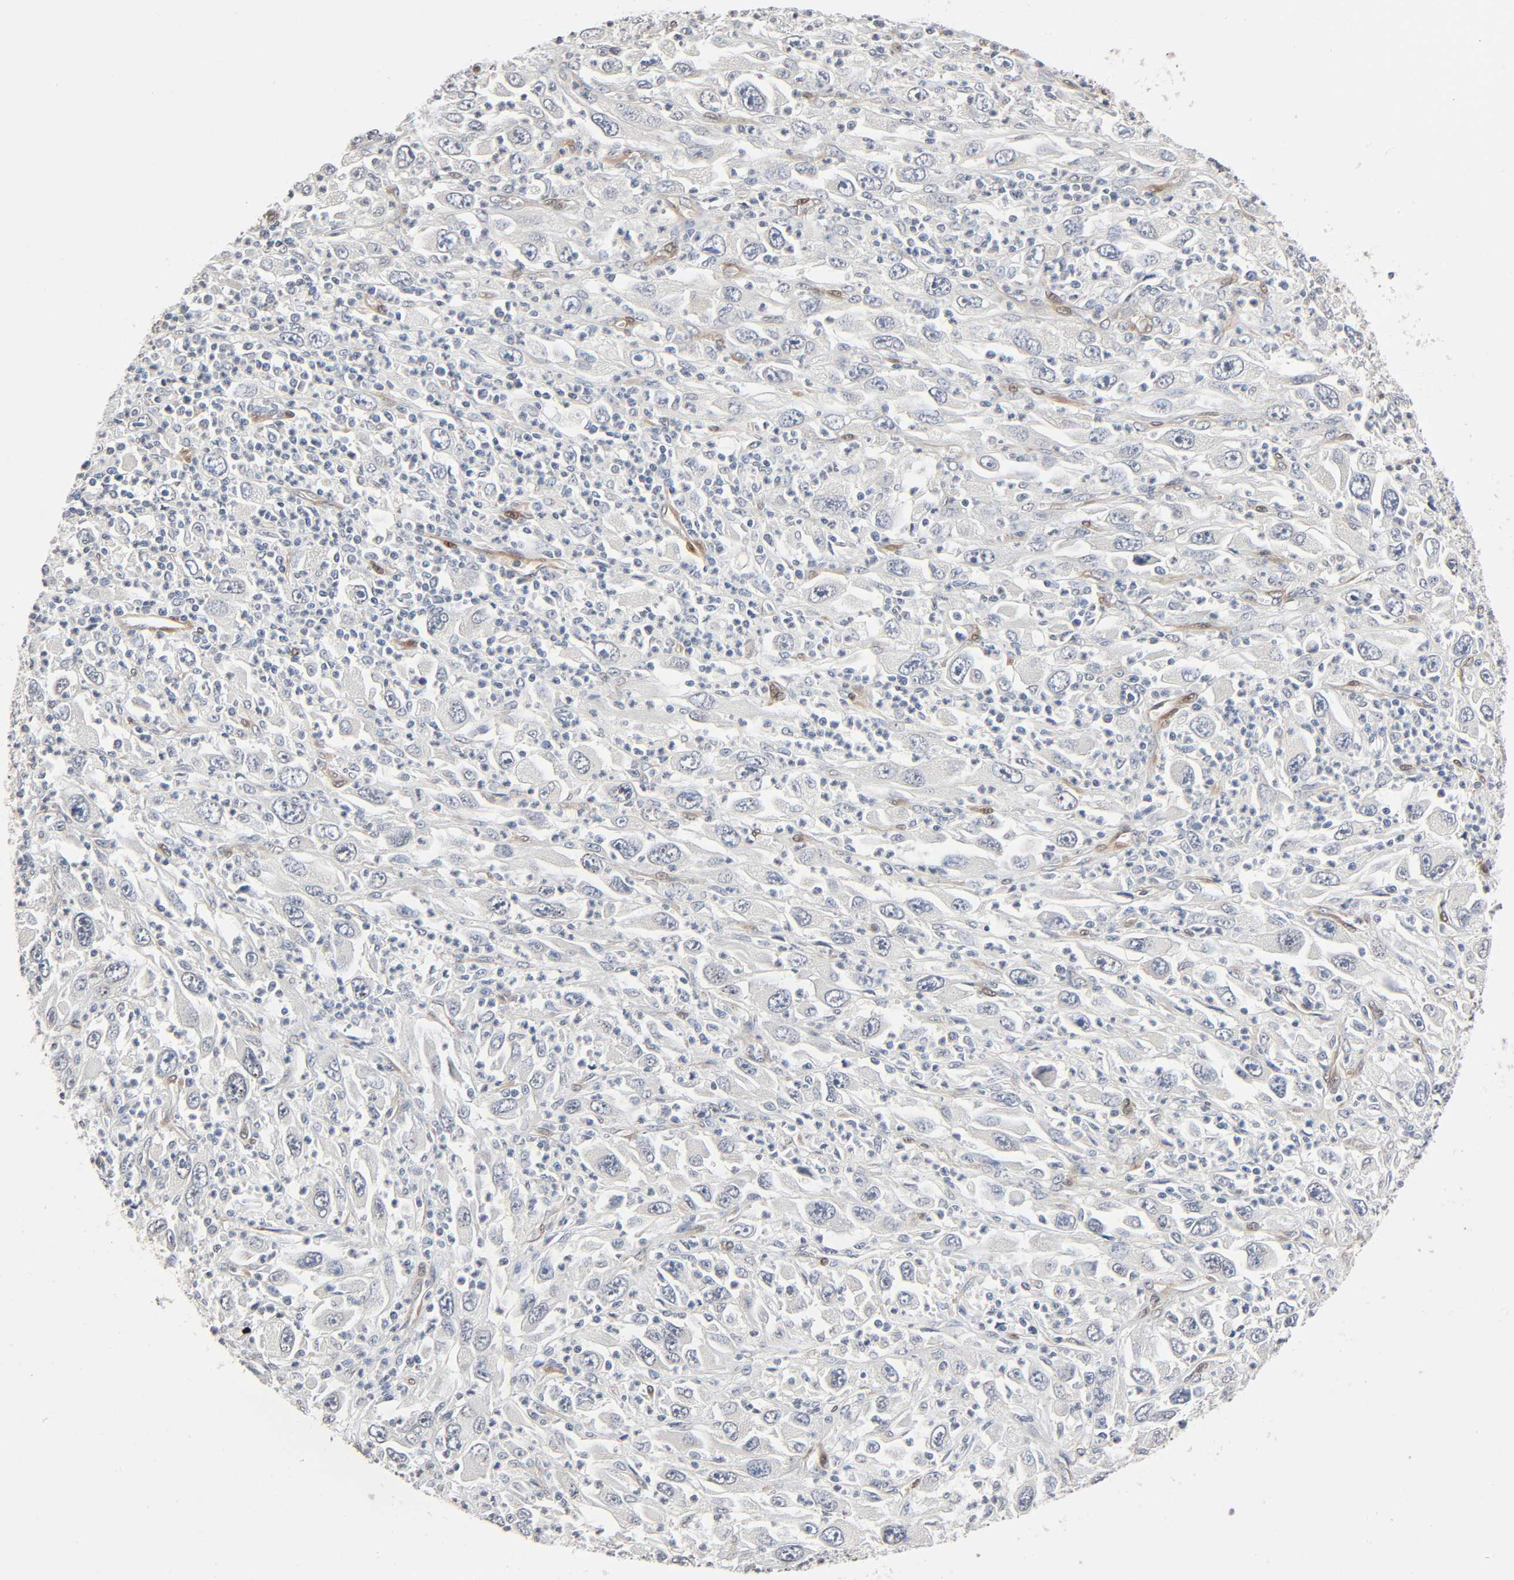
{"staining": {"intensity": "negative", "quantity": "none", "location": "none"}, "tissue": "melanoma", "cell_type": "Tumor cells", "image_type": "cancer", "snomed": [{"axis": "morphology", "description": "Malignant melanoma, Metastatic site"}, {"axis": "topography", "description": "Skin"}], "caption": "Protein analysis of melanoma reveals no significant positivity in tumor cells.", "gene": "PTK2", "patient": {"sex": "female", "age": 56}}